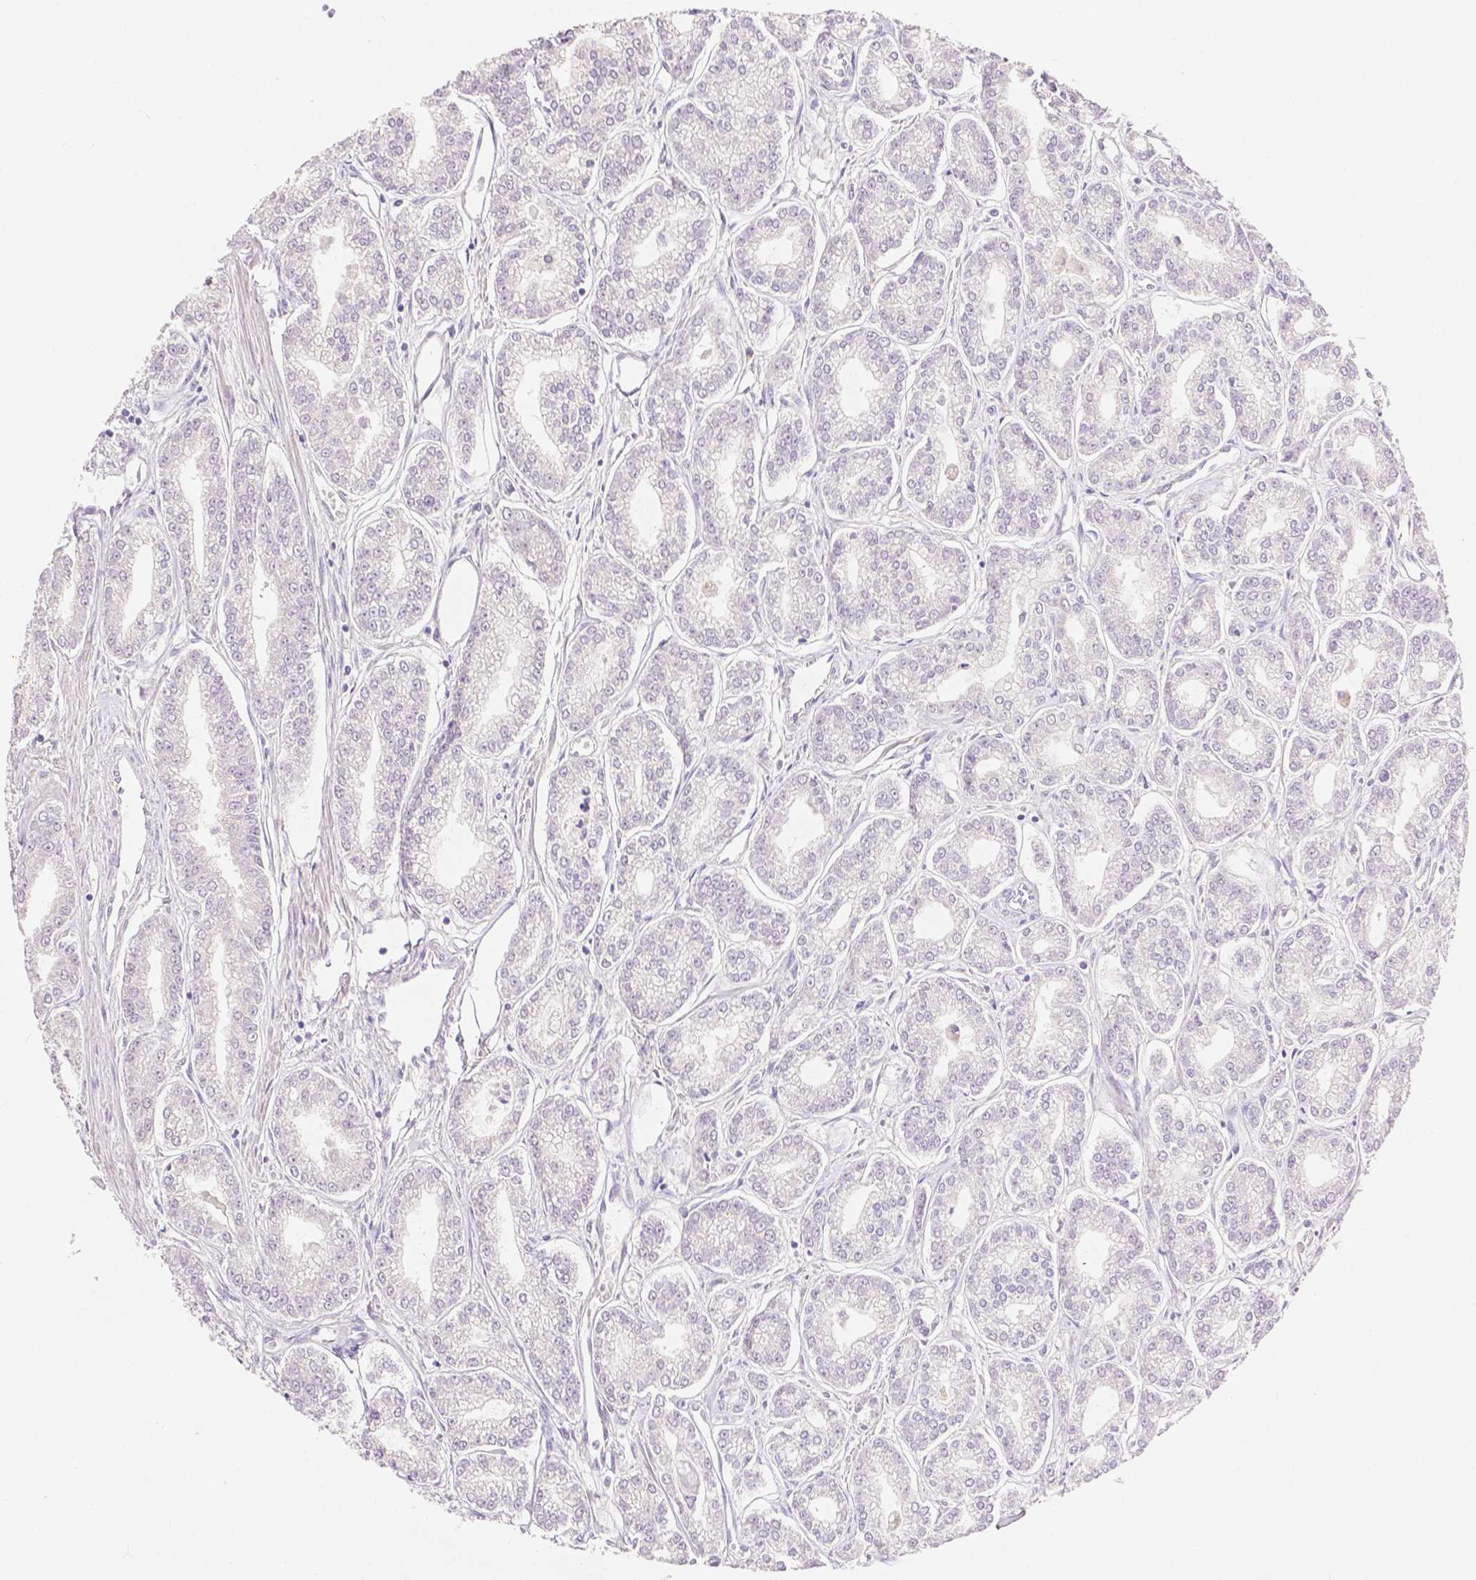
{"staining": {"intensity": "negative", "quantity": "none", "location": "none"}, "tissue": "prostate cancer", "cell_type": "Tumor cells", "image_type": "cancer", "snomed": [{"axis": "morphology", "description": "Adenocarcinoma, NOS"}, {"axis": "topography", "description": "Prostate"}], "caption": "IHC of prostate cancer demonstrates no expression in tumor cells.", "gene": "HNF1B", "patient": {"sex": "male", "age": 71}}